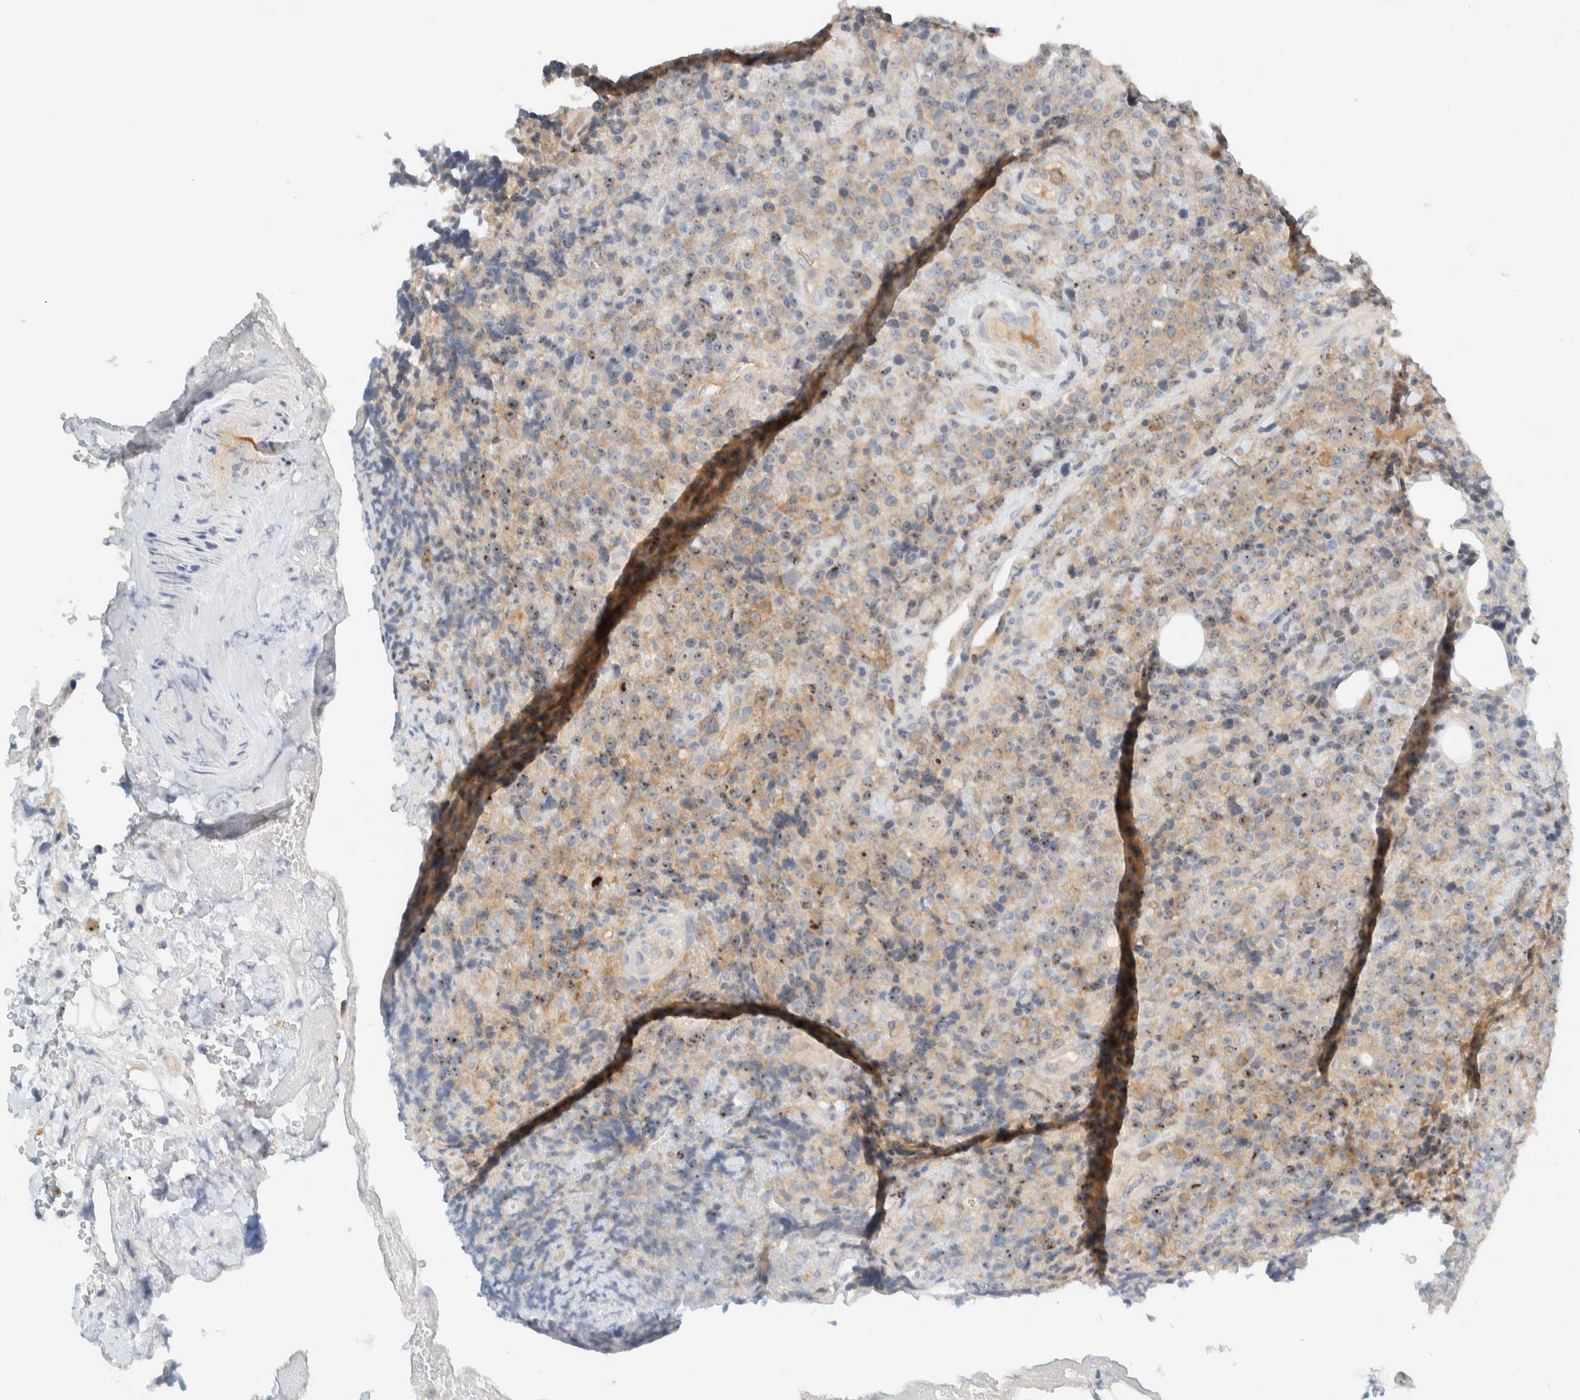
{"staining": {"intensity": "moderate", "quantity": "25%-75%", "location": "cytoplasmic/membranous,nuclear"}, "tissue": "lymphoma", "cell_type": "Tumor cells", "image_type": "cancer", "snomed": [{"axis": "morphology", "description": "Malignant lymphoma, non-Hodgkin's type, High grade"}, {"axis": "topography", "description": "Lymph node"}], "caption": "IHC (DAB) staining of high-grade malignant lymphoma, non-Hodgkin's type exhibits moderate cytoplasmic/membranous and nuclear protein expression in about 25%-75% of tumor cells. The protein is stained brown, and the nuclei are stained in blue (DAB (3,3'-diaminobenzidine) IHC with brightfield microscopy, high magnification).", "gene": "NDE1", "patient": {"sex": "male", "age": 13}}